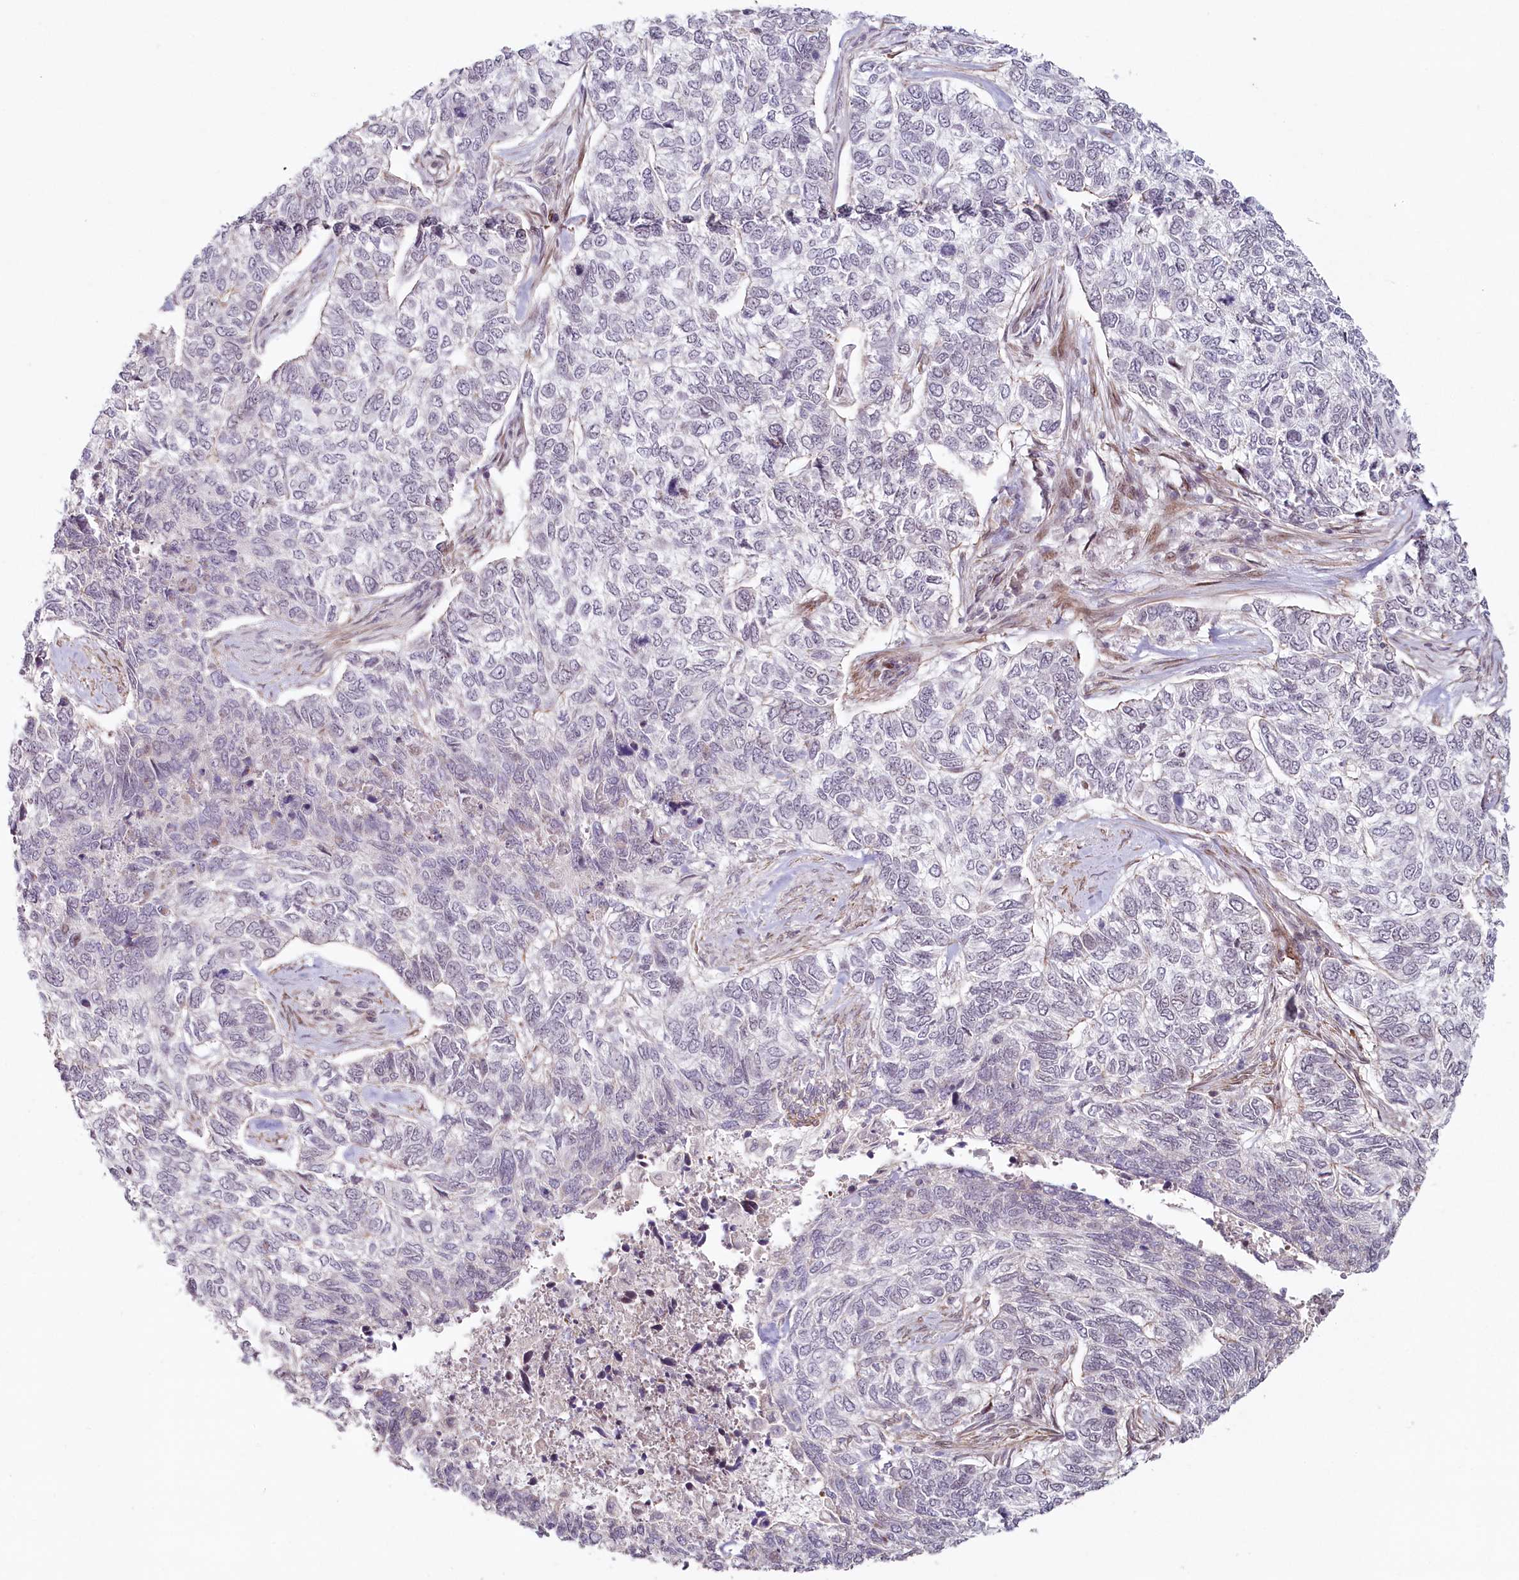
{"staining": {"intensity": "negative", "quantity": "none", "location": "none"}, "tissue": "skin cancer", "cell_type": "Tumor cells", "image_type": "cancer", "snomed": [{"axis": "morphology", "description": "Basal cell carcinoma"}, {"axis": "topography", "description": "Skin"}], "caption": "A micrograph of skin cancer (basal cell carcinoma) stained for a protein reveals no brown staining in tumor cells.", "gene": "FAM204A", "patient": {"sex": "female", "age": 65}}